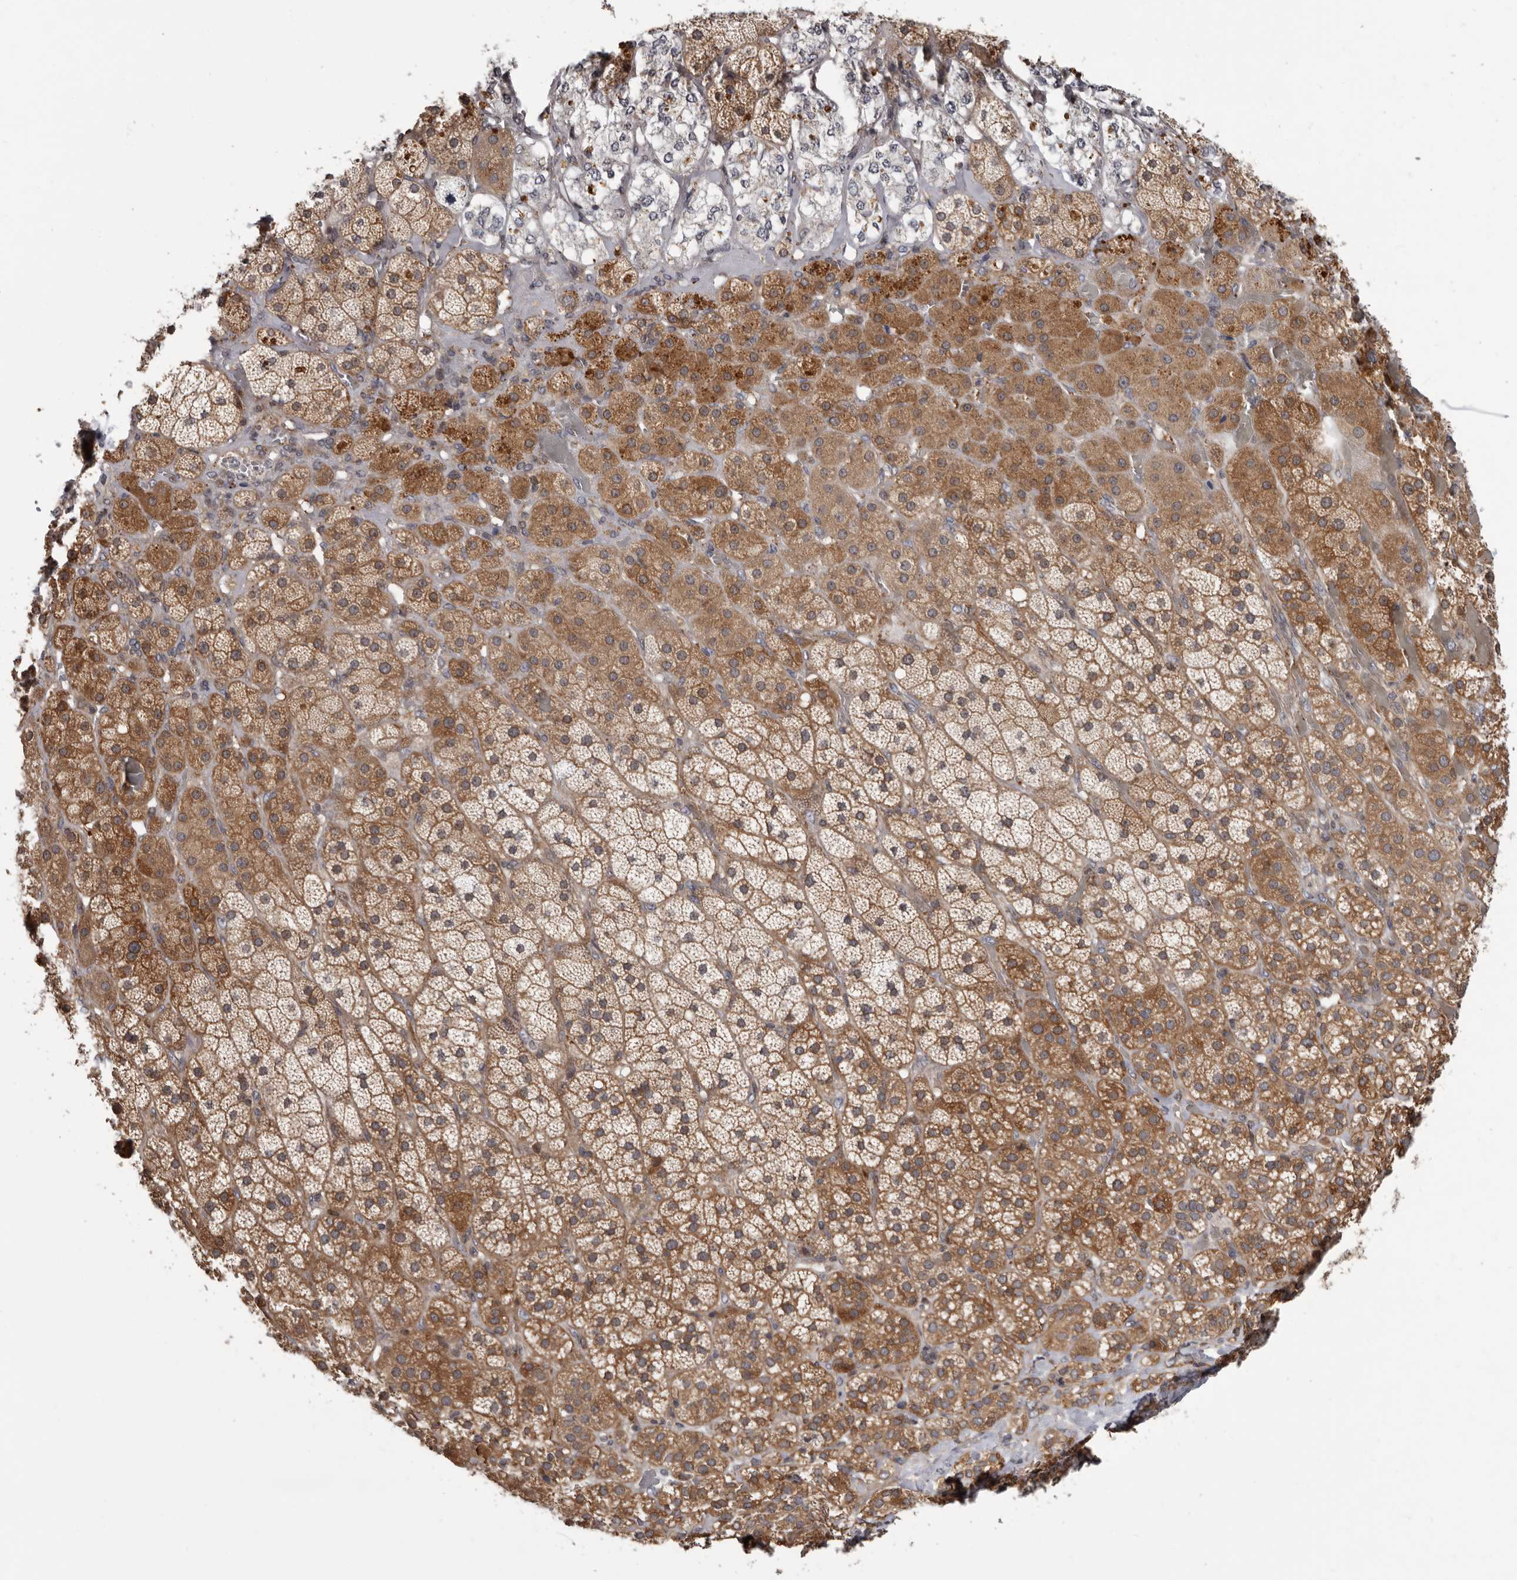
{"staining": {"intensity": "moderate", "quantity": ">75%", "location": "cytoplasmic/membranous"}, "tissue": "adrenal gland", "cell_type": "Glandular cells", "image_type": "normal", "snomed": [{"axis": "morphology", "description": "Normal tissue, NOS"}, {"axis": "topography", "description": "Adrenal gland"}], "caption": "Glandular cells exhibit medium levels of moderate cytoplasmic/membranous positivity in approximately >75% of cells in normal adrenal gland. (DAB = brown stain, brightfield microscopy at high magnification).", "gene": "FGFR4", "patient": {"sex": "male", "age": 57}}